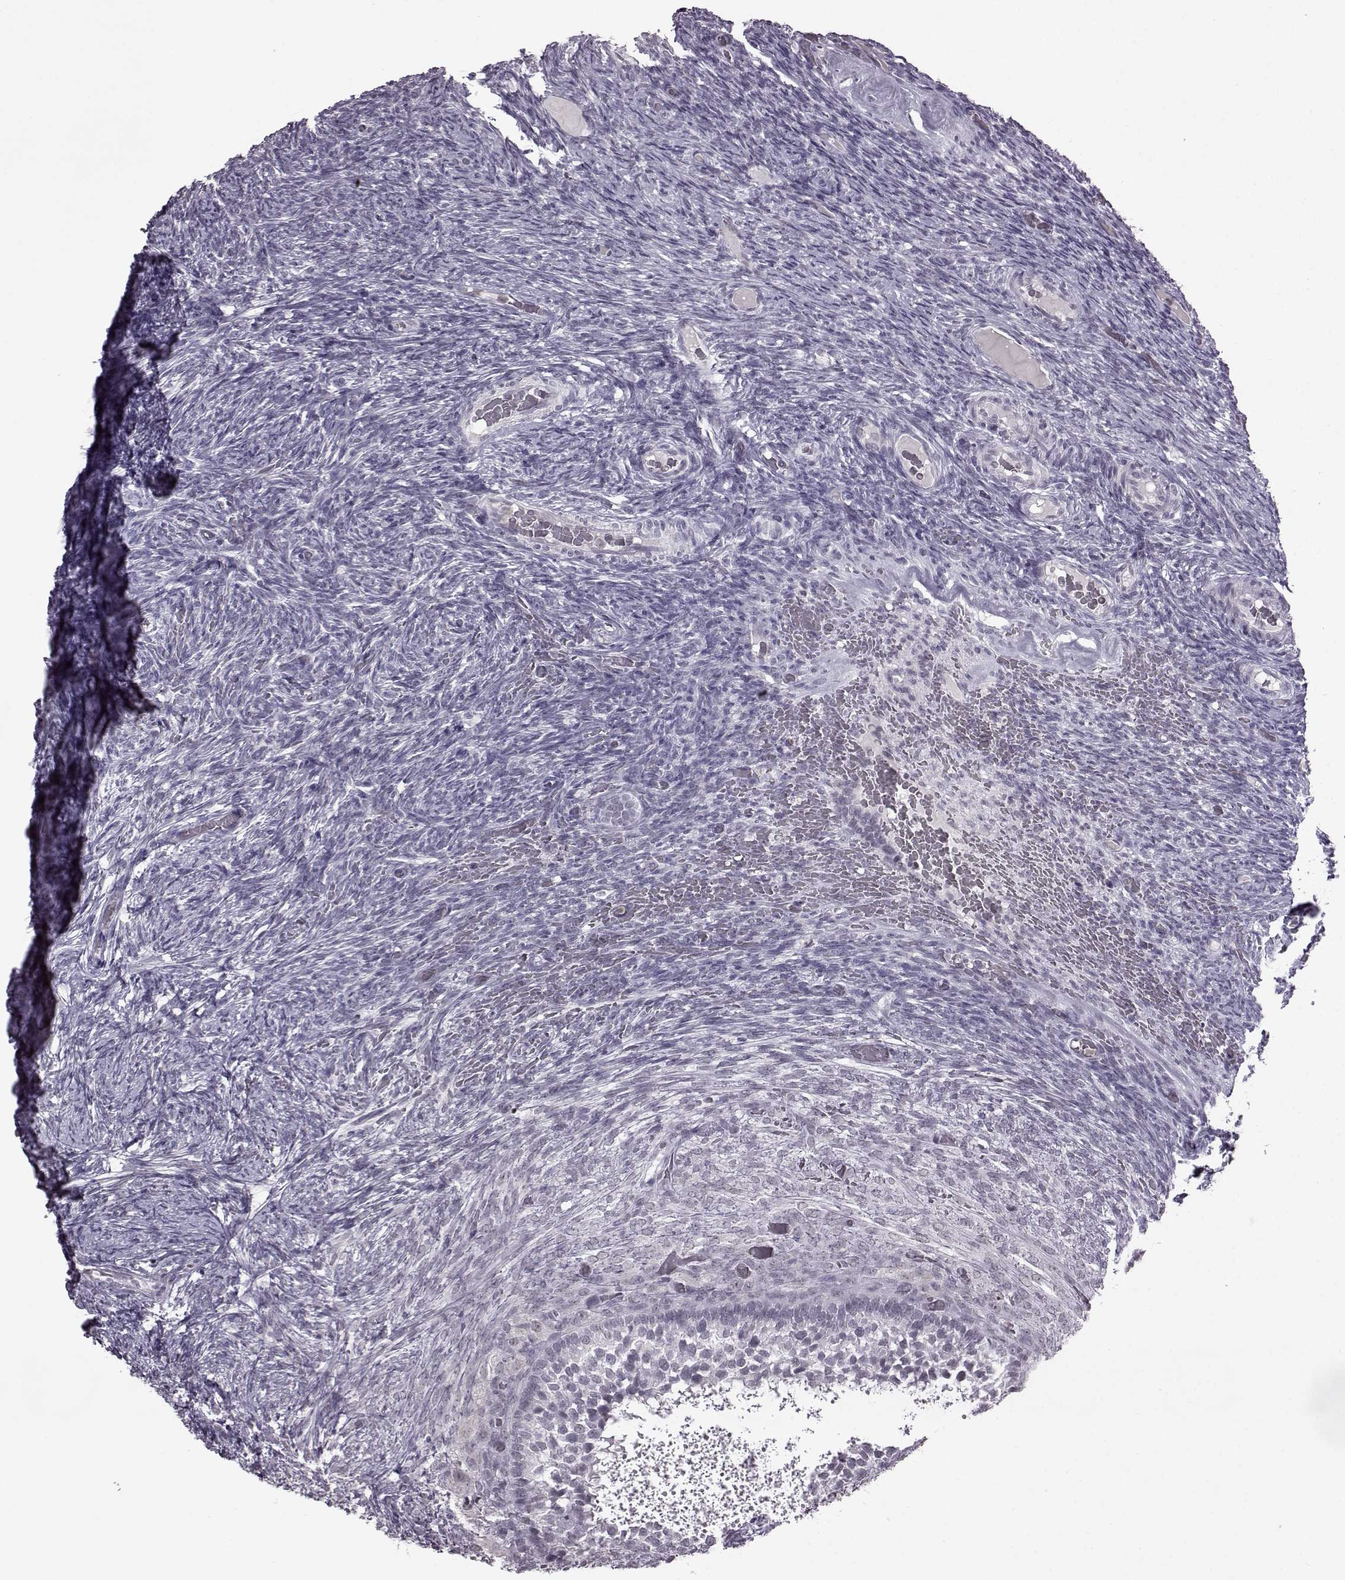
{"staining": {"intensity": "negative", "quantity": "none", "location": "none"}, "tissue": "ovary", "cell_type": "Follicle cells", "image_type": "normal", "snomed": [{"axis": "morphology", "description": "Normal tissue, NOS"}, {"axis": "topography", "description": "Ovary"}], "caption": "DAB immunohistochemical staining of normal ovary shows no significant positivity in follicle cells.", "gene": "SLC28A2", "patient": {"sex": "female", "age": 34}}